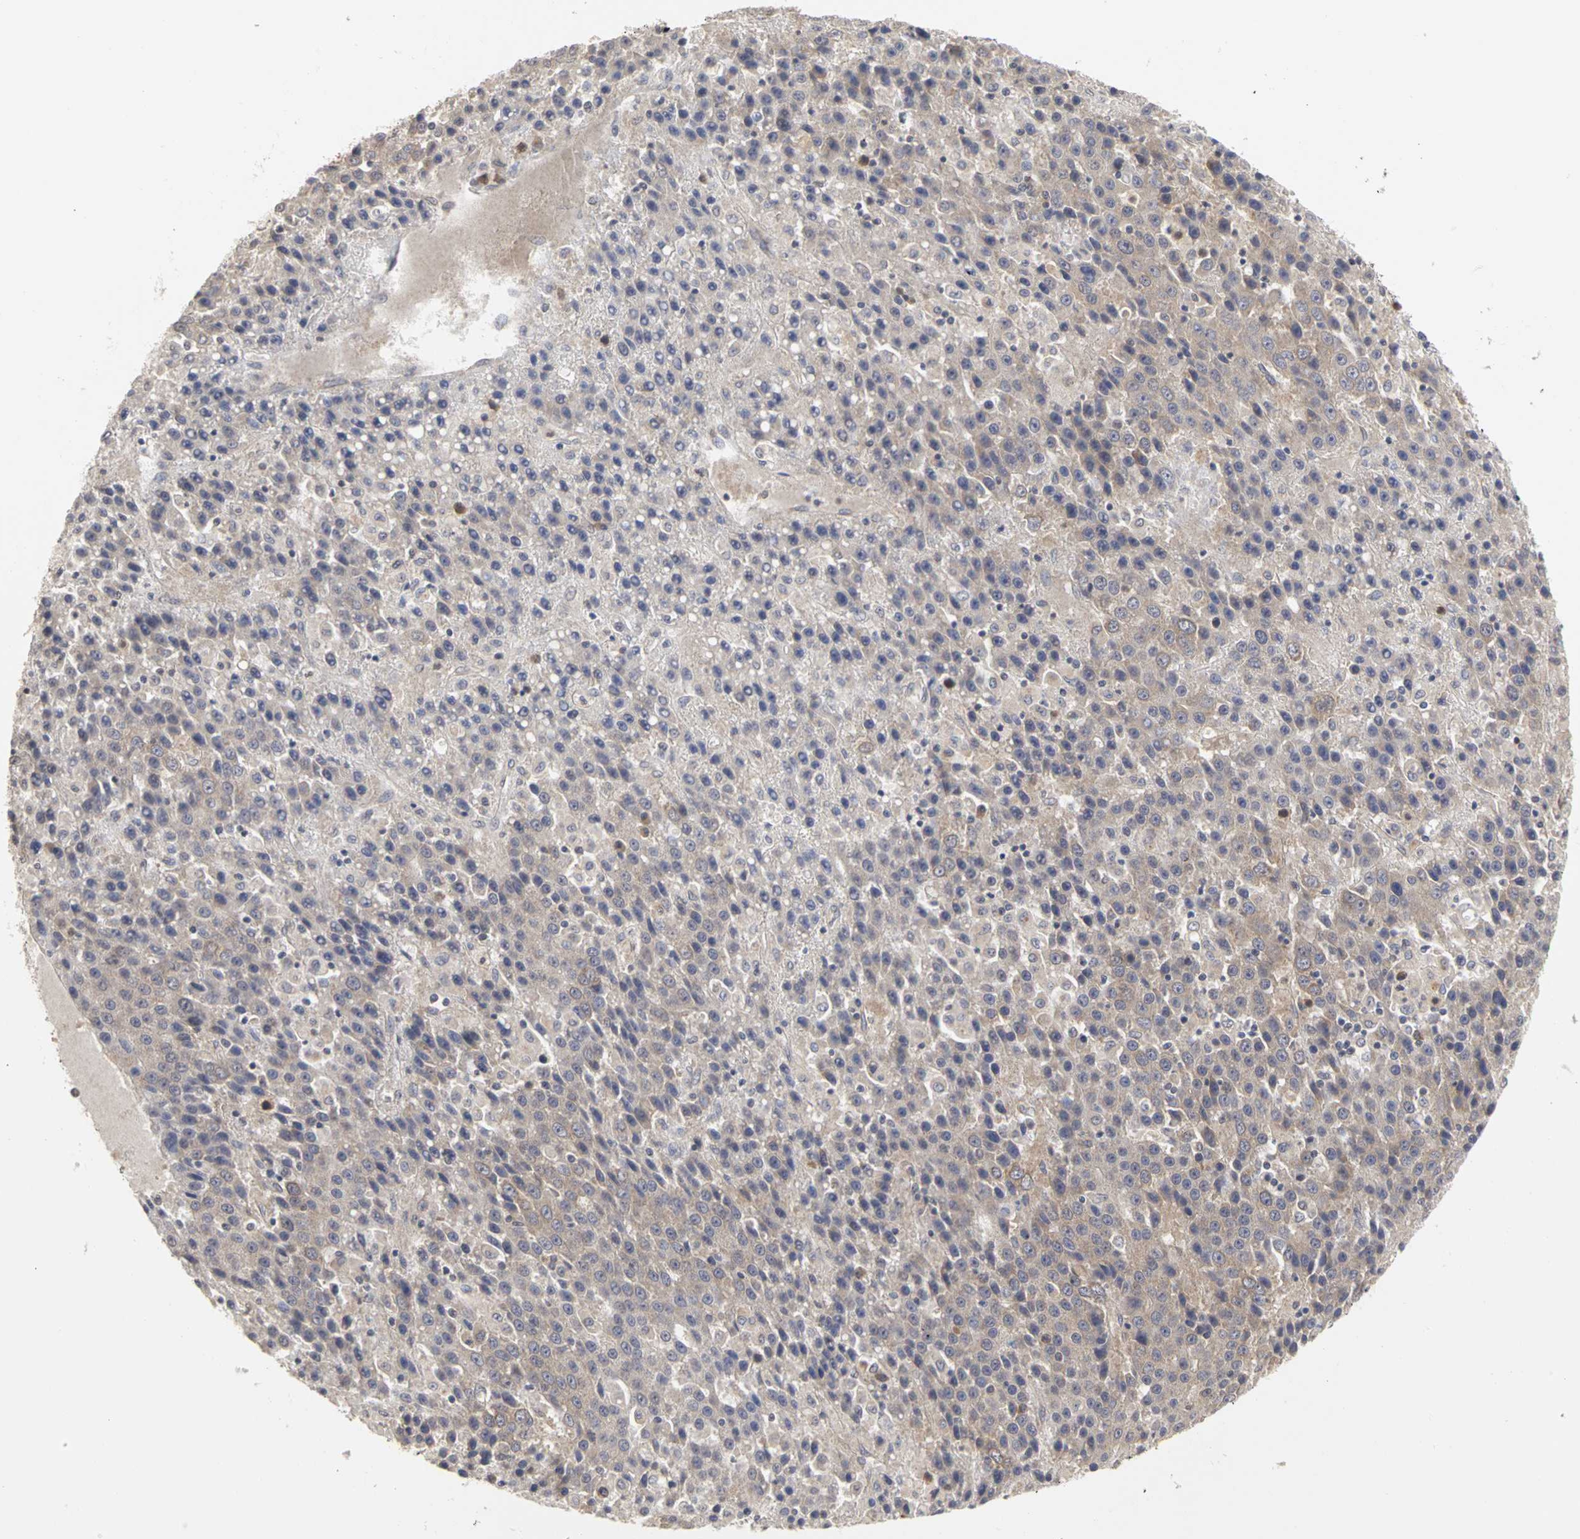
{"staining": {"intensity": "weak", "quantity": ">75%", "location": "cytoplasmic/membranous"}, "tissue": "liver cancer", "cell_type": "Tumor cells", "image_type": "cancer", "snomed": [{"axis": "morphology", "description": "Carcinoma, Hepatocellular, NOS"}, {"axis": "topography", "description": "Liver"}], "caption": "This photomicrograph reveals liver cancer stained with immunohistochemistry to label a protein in brown. The cytoplasmic/membranous of tumor cells show weak positivity for the protein. Nuclei are counter-stained blue.", "gene": "IRAK1", "patient": {"sex": "female", "age": 53}}